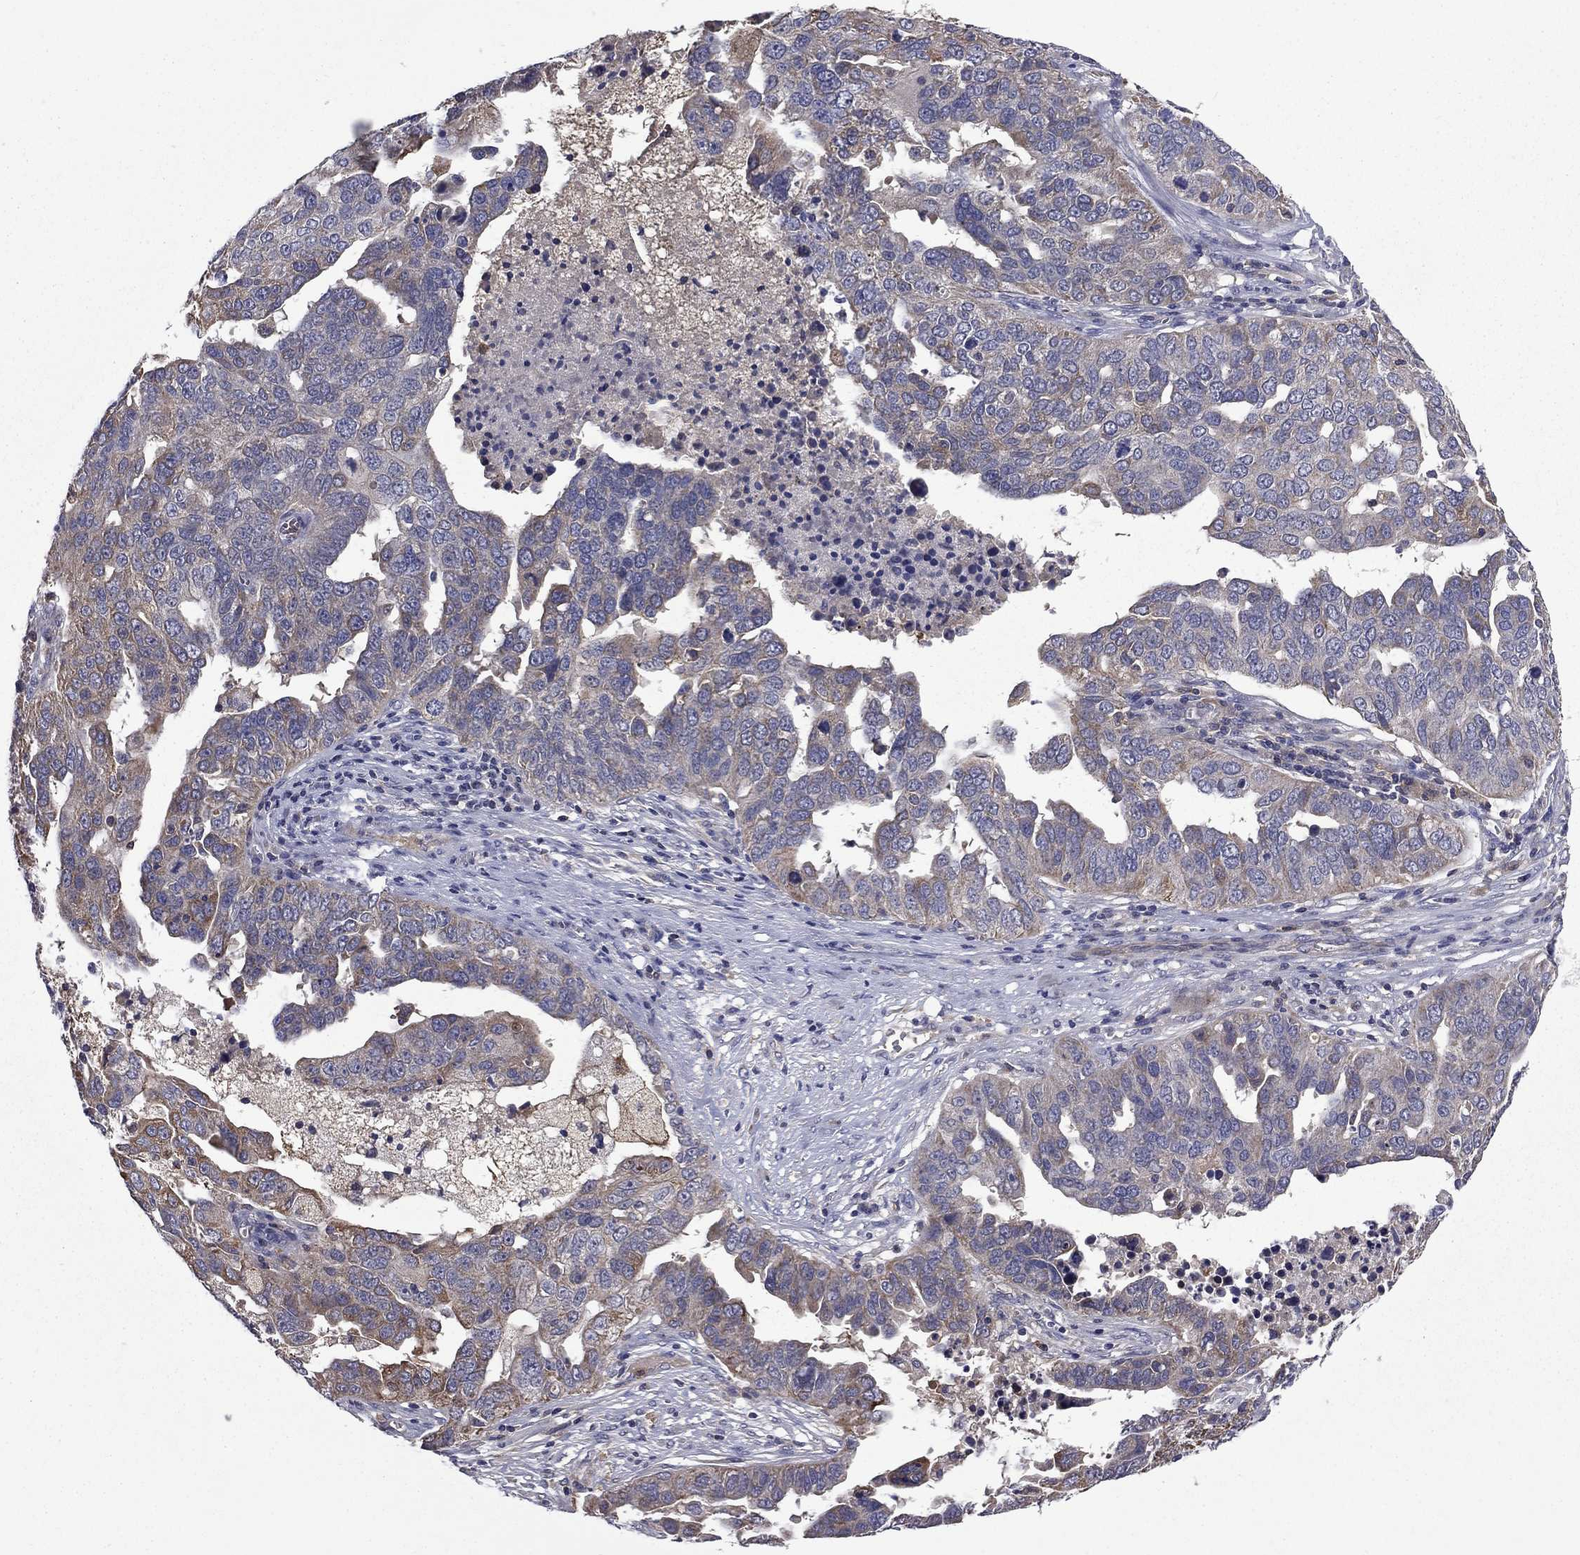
{"staining": {"intensity": "moderate", "quantity": "<25%", "location": "cytoplasmic/membranous"}, "tissue": "ovarian cancer", "cell_type": "Tumor cells", "image_type": "cancer", "snomed": [{"axis": "morphology", "description": "Carcinoma, endometroid"}, {"axis": "topography", "description": "Soft tissue"}, {"axis": "topography", "description": "Ovary"}], "caption": "This image exhibits IHC staining of human ovarian endometroid carcinoma, with low moderate cytoplasmic/membranous expression in approximately <25% of tumor cells.", "gene": "CEACAM7", "patient": {"sex": "female", "age": 52}}